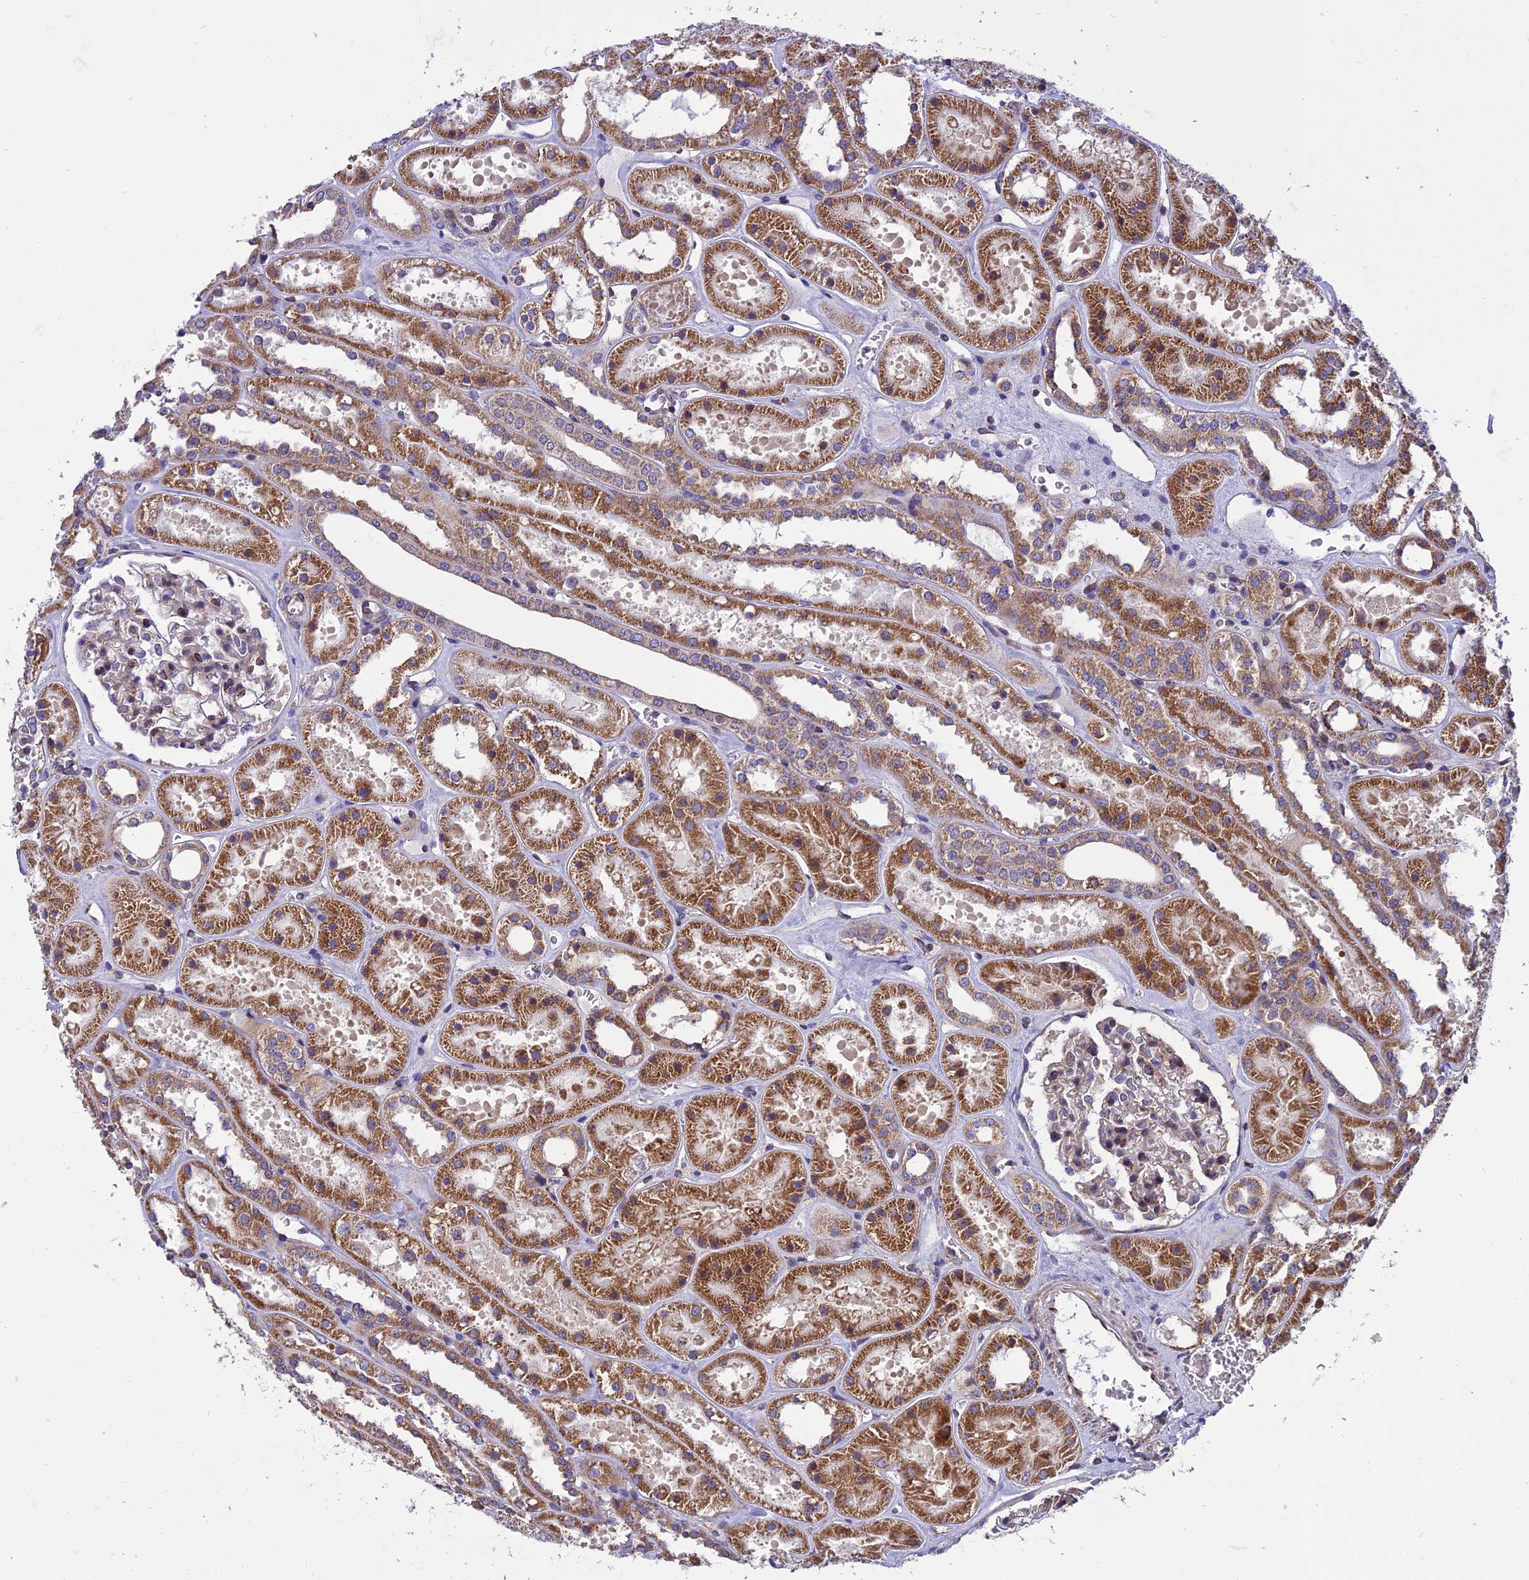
{"staining": {"intensity": "moderate", "quantity": "25%-75%", "location": "cytoplasmic/membranous"}, "tissue": "kidney", "cell_type": "Cells in glomeruli", "image_type": "normal", "snomed": [{"axis": "morphology", "description": "Normal tissue, NOS"}, {"axis": "topography", "description": "Kidney"}], "caption": "Kidney stained with DAB IHC demonstrates medium levels of moderate cytoplasmic/membranous positivity in approximately 25%-75% of cells in glomeruli. Immunohistochemistry (ihc) stains the protein of interest in brown and the nuclei are stained blue.", "gene": "GIMAP1", "patient": {"sex": "female", "age": 41}}